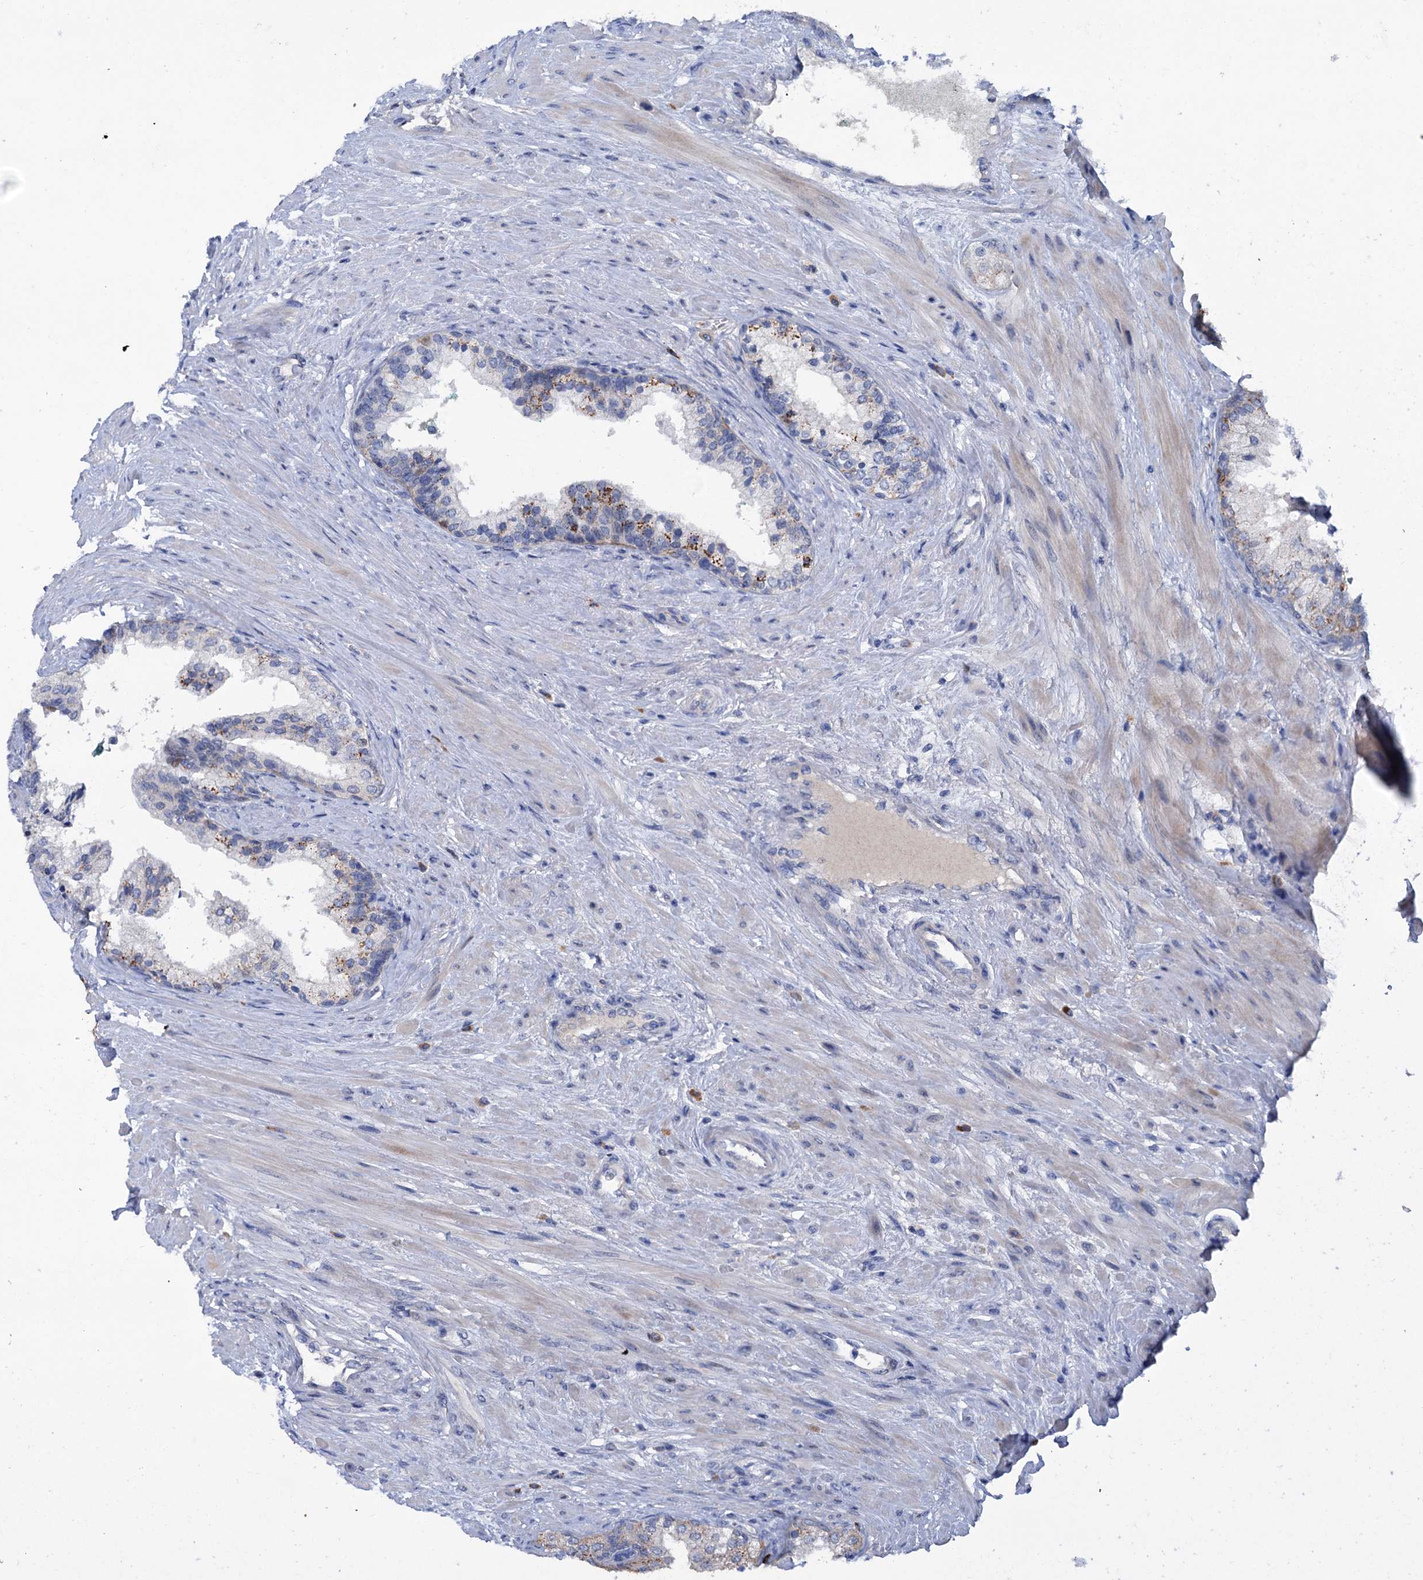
{"staining": {"intensity": "weak", "quantity": "<25%", "location": "cytoplasmic/membranous"}, "tissue": "prostate cancer", "cell_type": "Tumor cells", "image_type": "cancer", "snomed": [{"axis": "morphology", "description": "Adenocarcinoma, High grade"}, {"axis": "topography", "description": "Prostate"}], "caption": "Human prostate high-grade adenocarcinoma stained for a protein using immunohistochemistry (IHC) shows no positivity in tumor cells.", "gene": "FAM111B", "patient": {"sex": "male", "age": 60}}